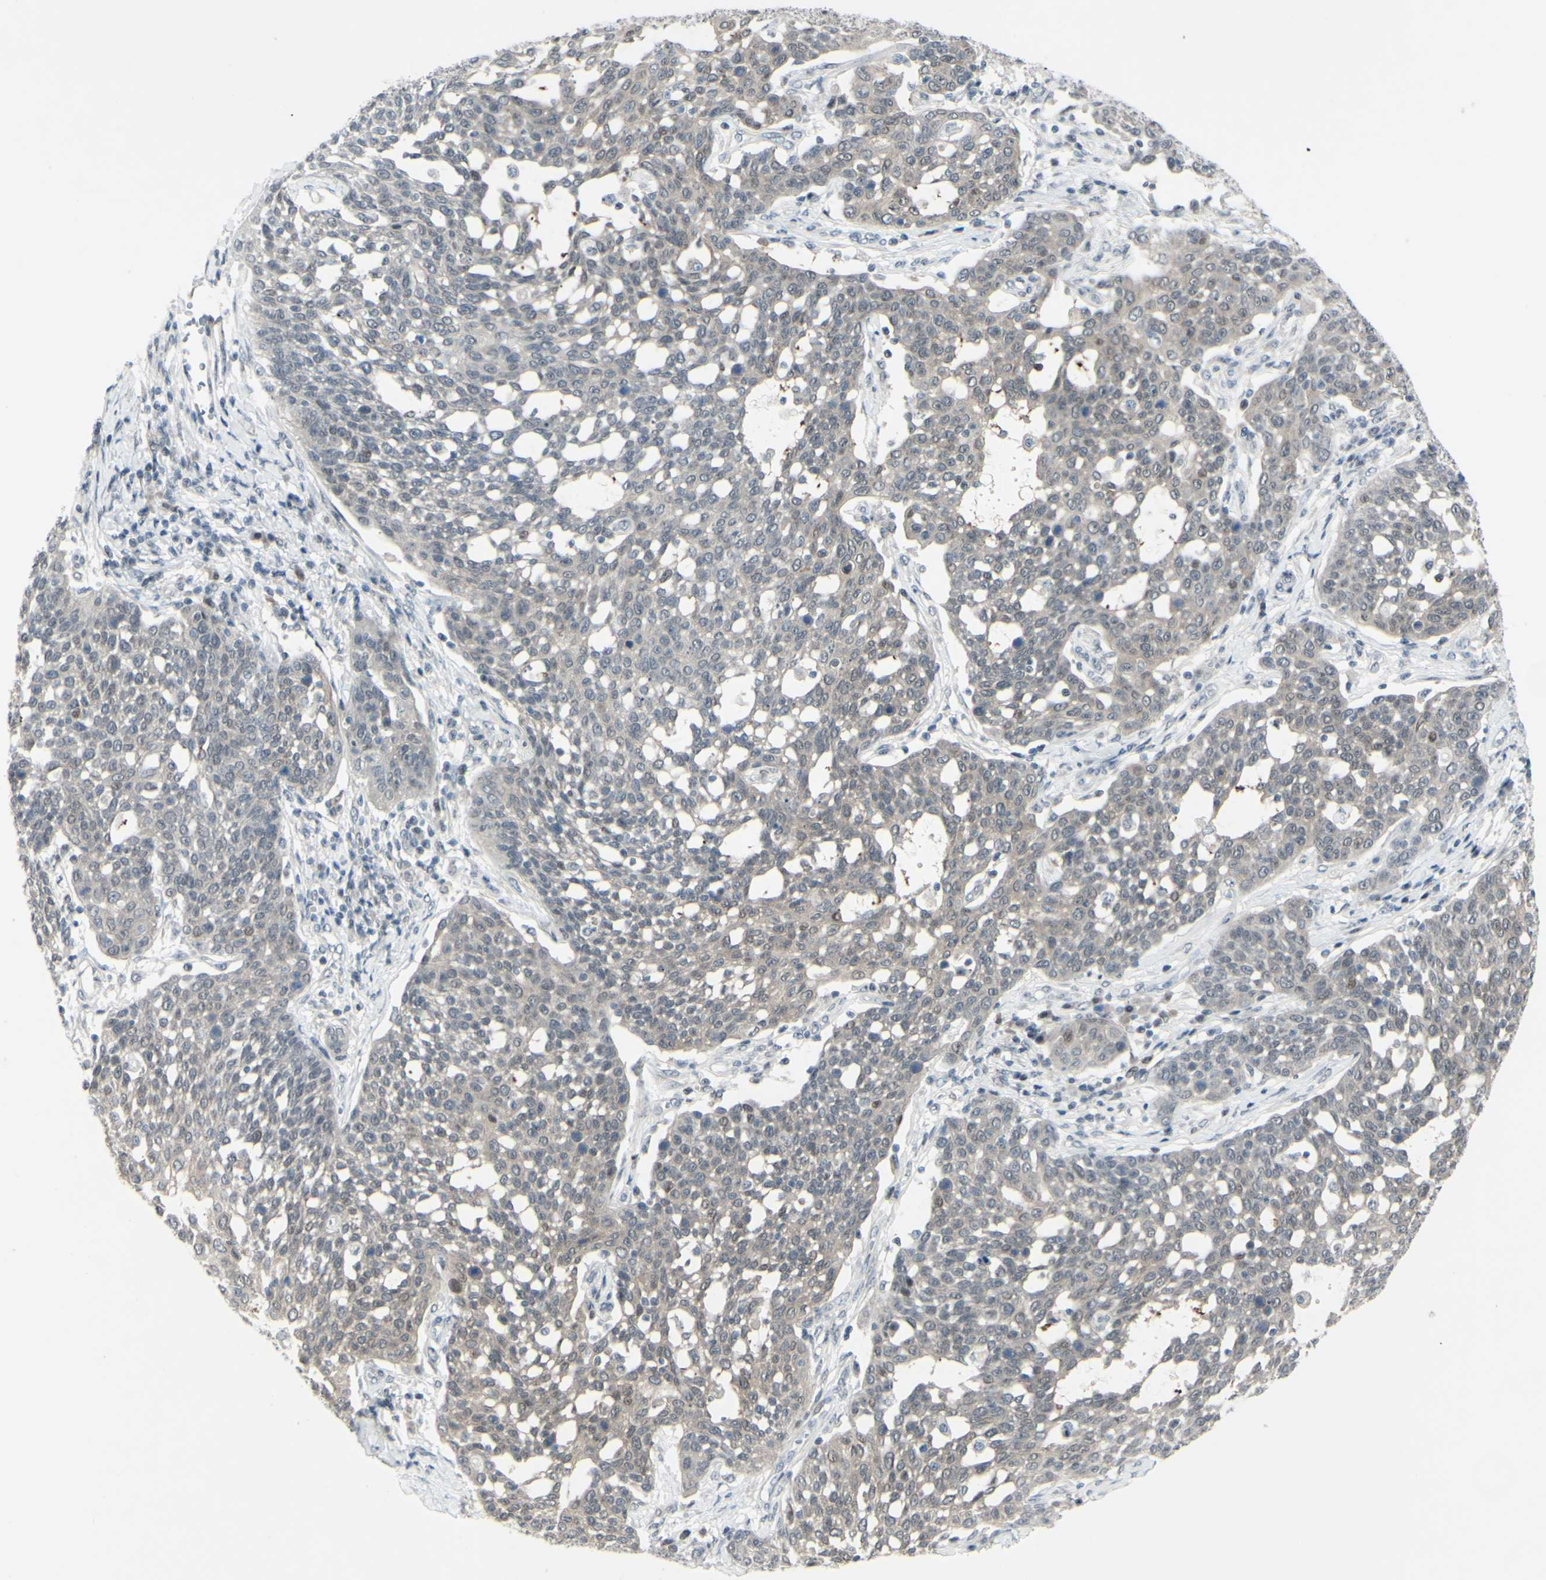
{"staining": {"intensity": "negative", "quantity": "none", "location": "none"}, "tissue": "cervical cancer", "cell_type": "Tumor cells", "image_type": "cancer", "snomed": [{"axis": "morphology", "description": "Squamous cell carcinoma, NOS"}, {"axis": "topography", "description": "Cervix"}], "caption": "Immunohistochemistry histopathology image of human squamous cell carcinoma (cervical) stained for a protein (brown), which demonstrates no positivity in tumor cells. Brightfield microscopy of immunohistochemistry stained with DAB (brown) and hematoxylin (blue), captured at high magnification.", "gene": "ETNK1", "patient": {"sex": "female", "age": 34}}